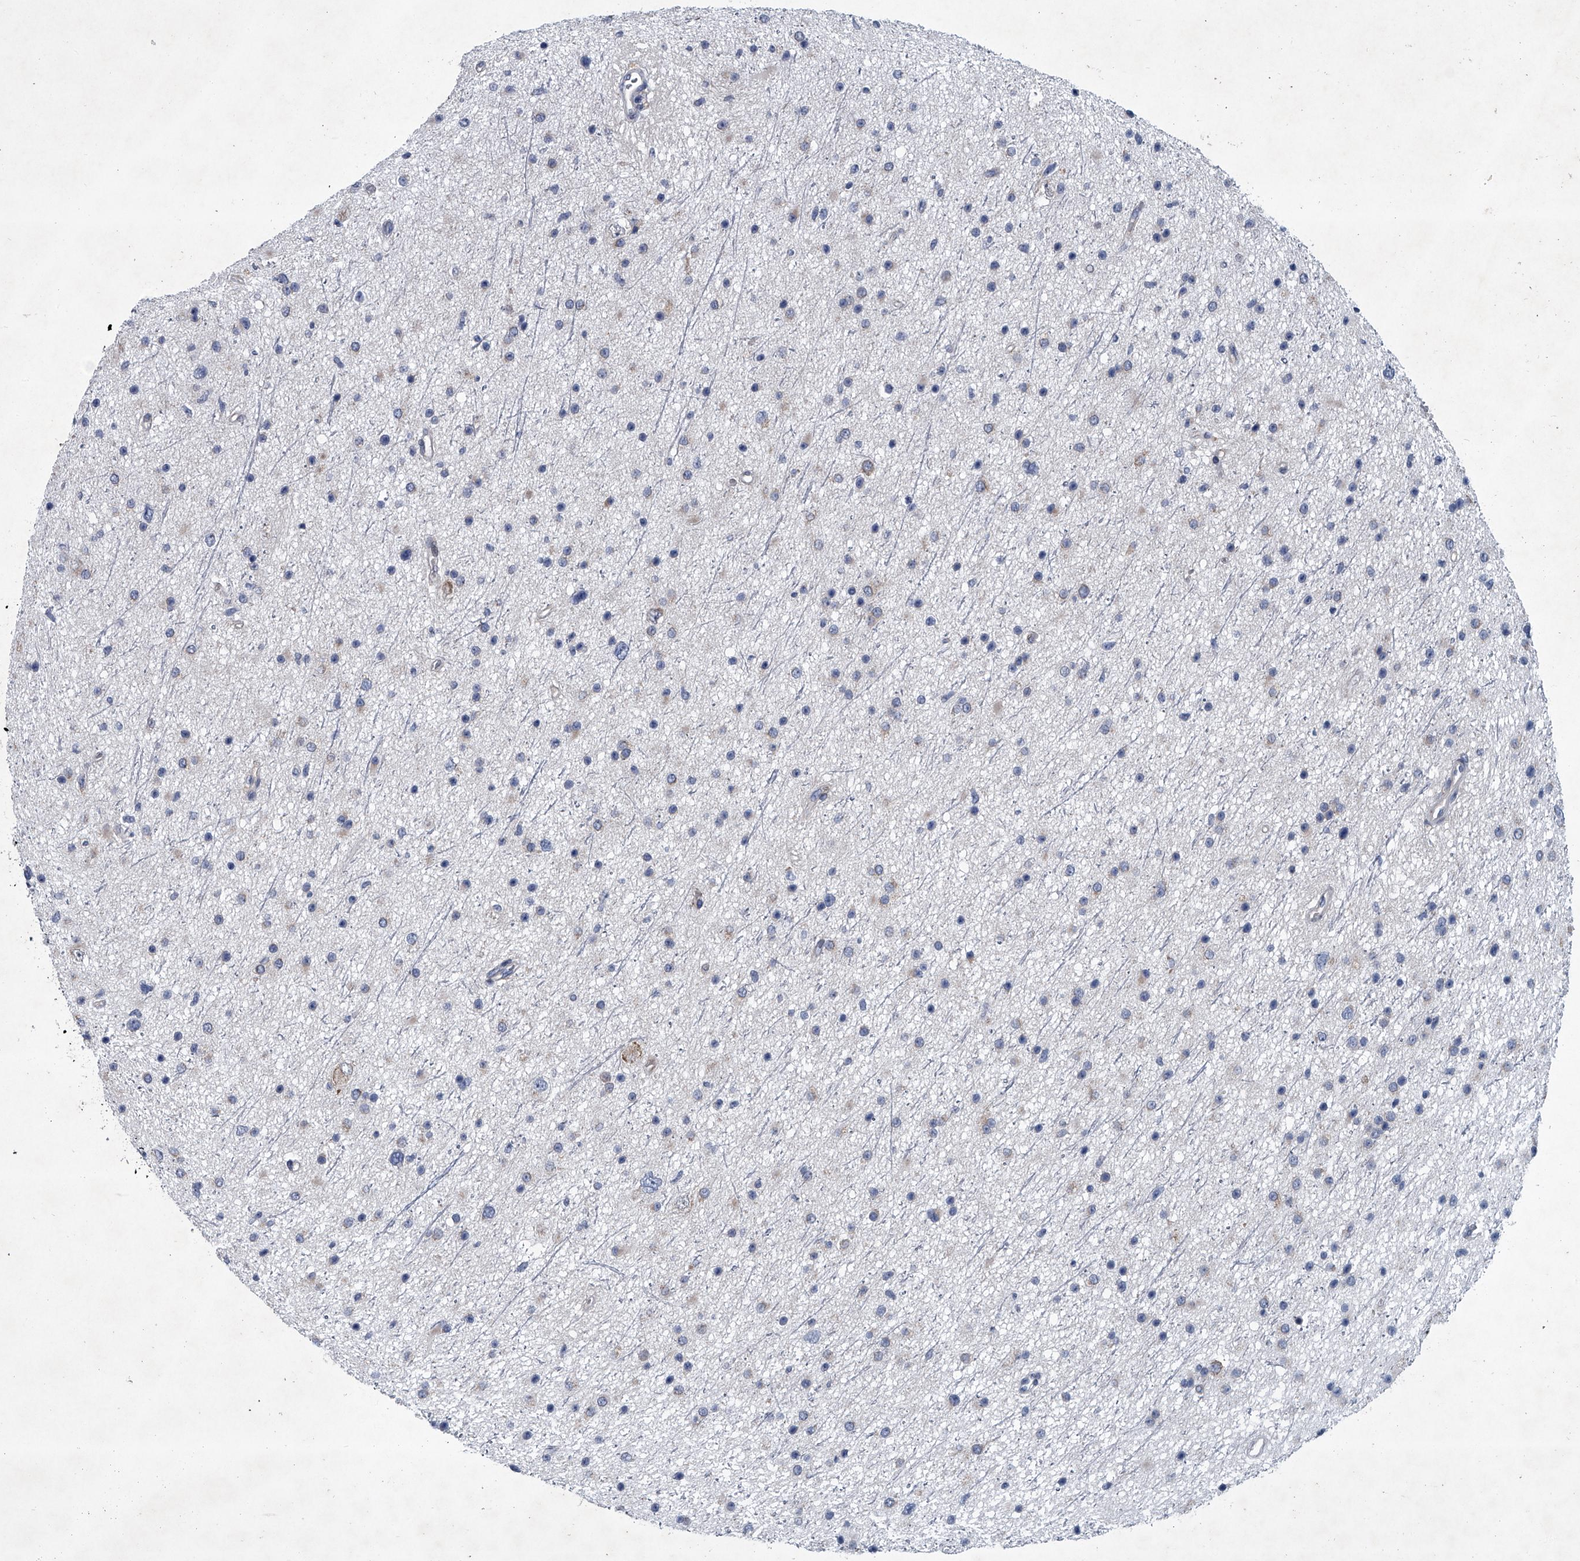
{"staining": {"intensity": "negative", "quantity": "none", "location": "none"}, "tissue": "glioma", "cell_type": "Tumor cells", "image_type": "cancer", "snomed": [{"axis": "morphology", "description": "Glioma, malignant, Low grade"}, {"axis": "topography", "description": "Cerebral cortex"}], "caption": "The histopathology image reveals no staining of tumor cells in glioma.", "gene": "ABCG1", "patient": {"sex": "female", "age": 39}}